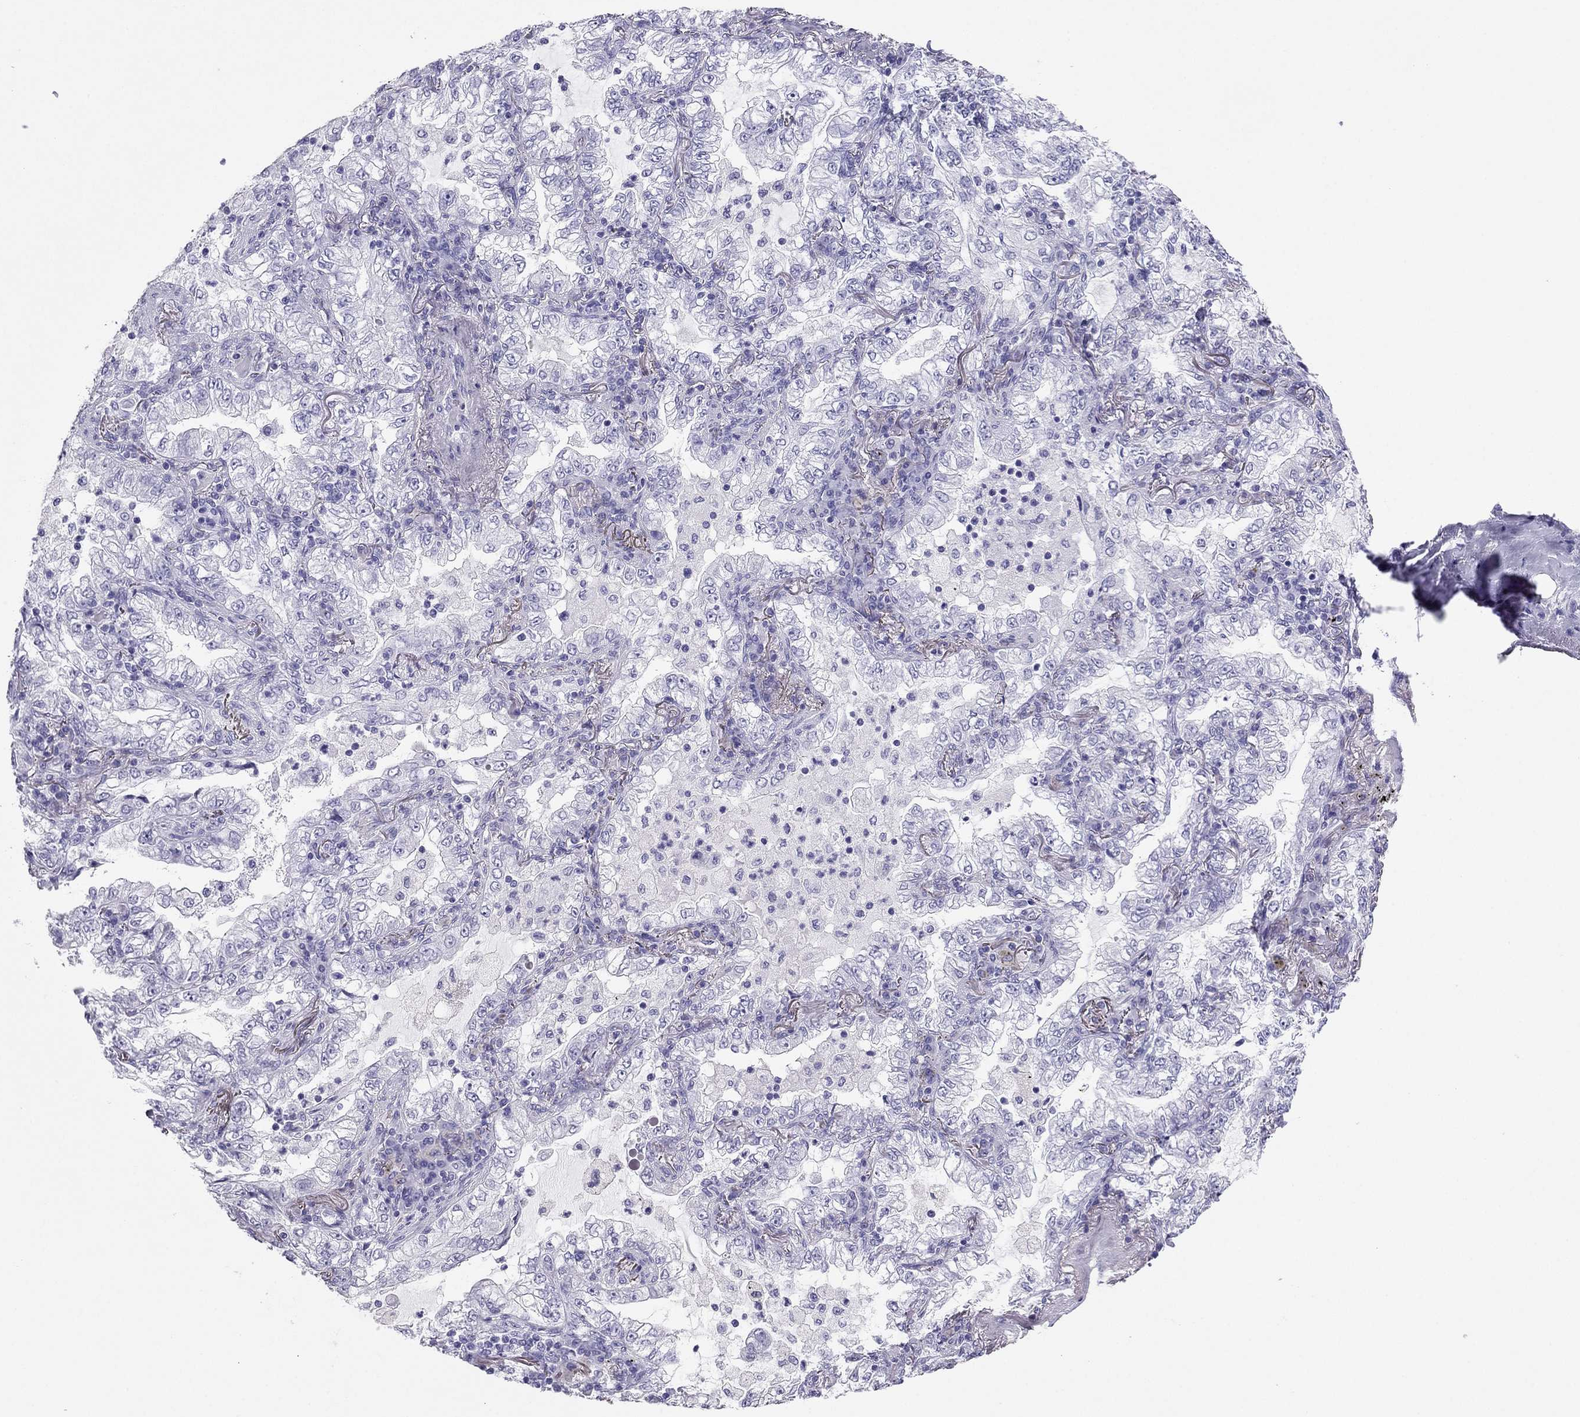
{"staining": {"intensity": "negative", "quantity": "none", "location": "none"}, "tissue": "lung cancer", "cell_type": "Tumor cells", "image_type": "cancer", "snomed": [{"axis": "morphology", "description": "Adenocarcinoma, NOS"}, {"axis": "topography", "description": "Lung"}], "caption": "Immunohistochemical staining of lung adenocarcinoma displays no significant expression in tumor cells.", "gene": "PDE6A", "patient": {"sex": "female", "age": 73}}